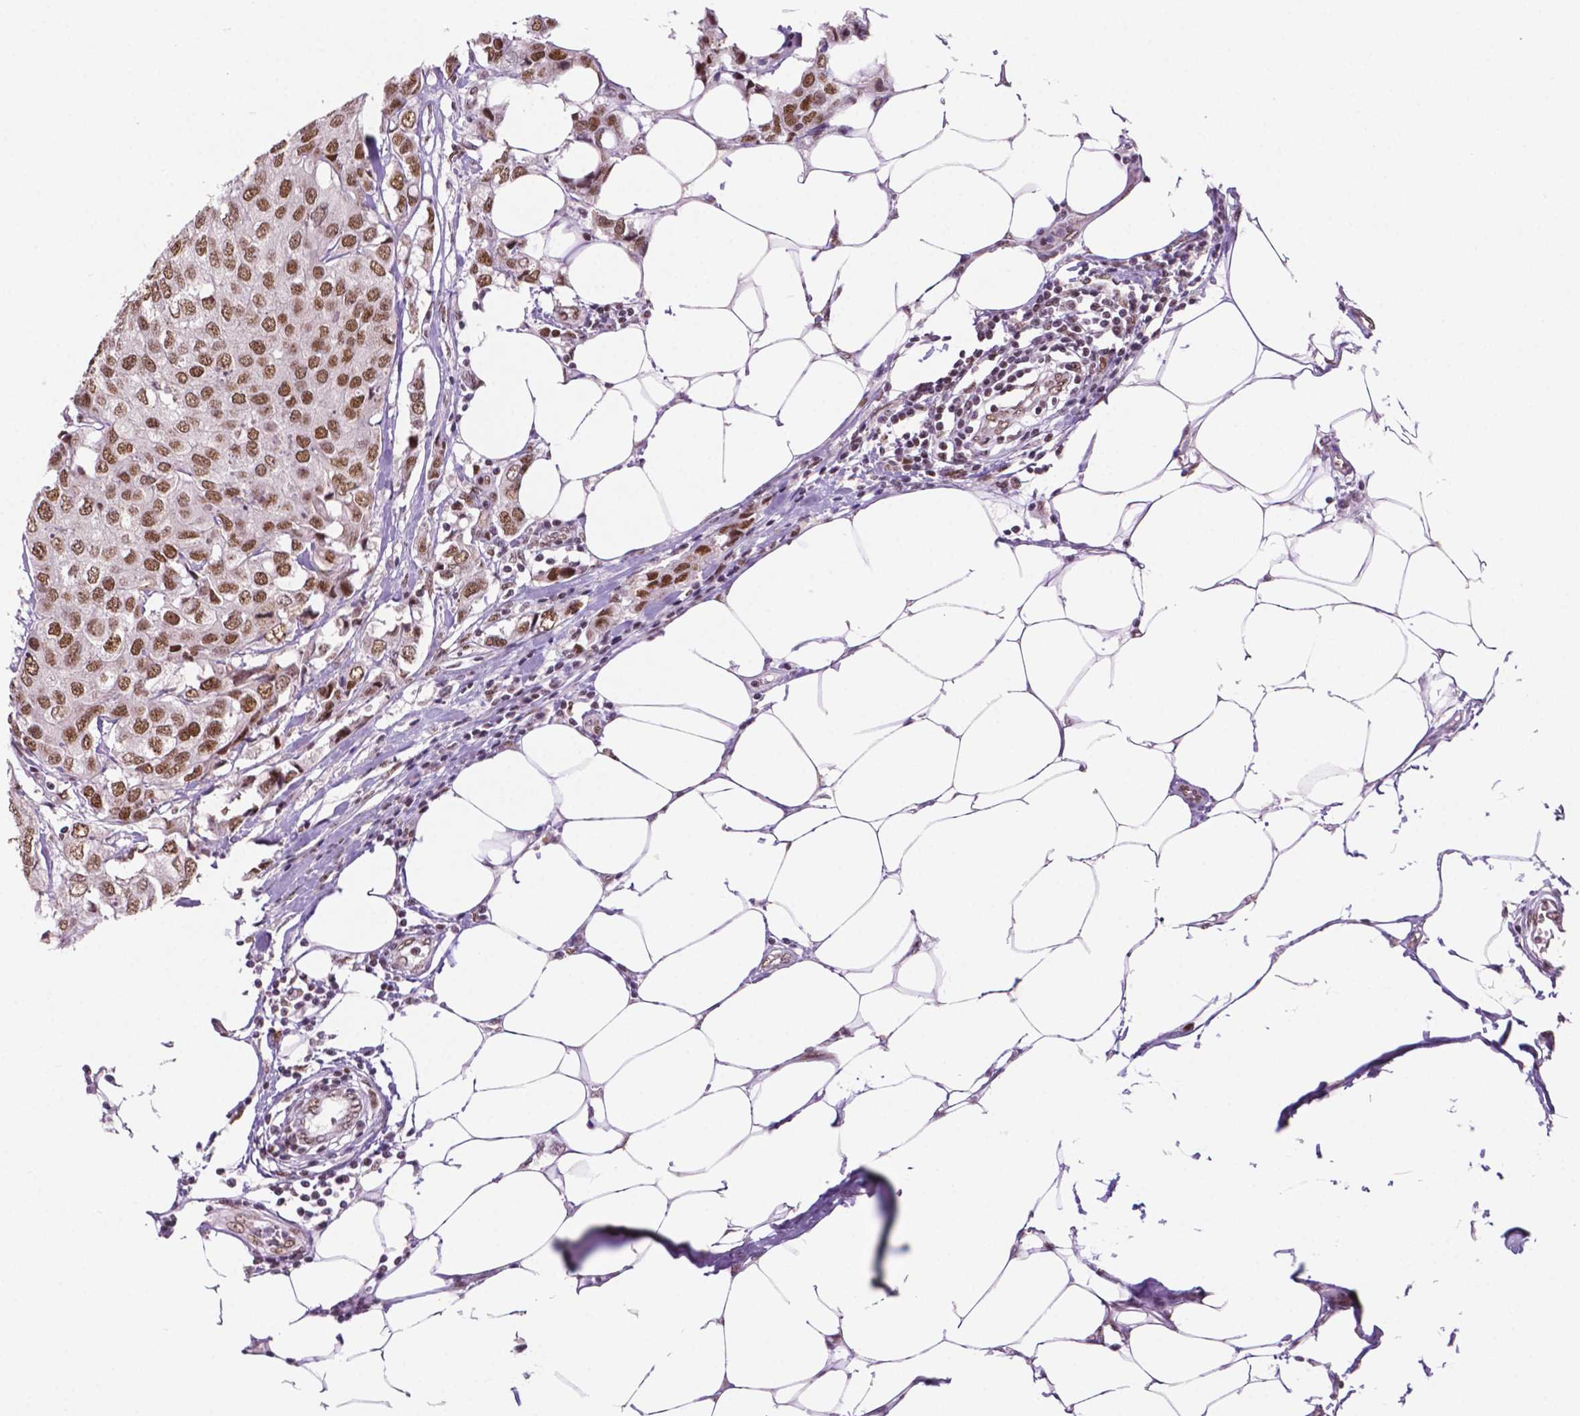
{"staining": {"intensity": "weak", "quantity": ">75%", "location": "nuclear"}, "tissue": "breast cancer", "cell_type": "Tumor cells", "image_type": "cancer", "snomed": [{"axis": "morphology", "description": "Duct carcinoma"}, {"axis": "topography", "description": "Breast"}], "caption": "Breast intraductal carcinoma stained with a protein marker demonstrates weak staining in tumor cells.", "gene": "MLH1", "patient": {"sex": "female", "age": 80}}